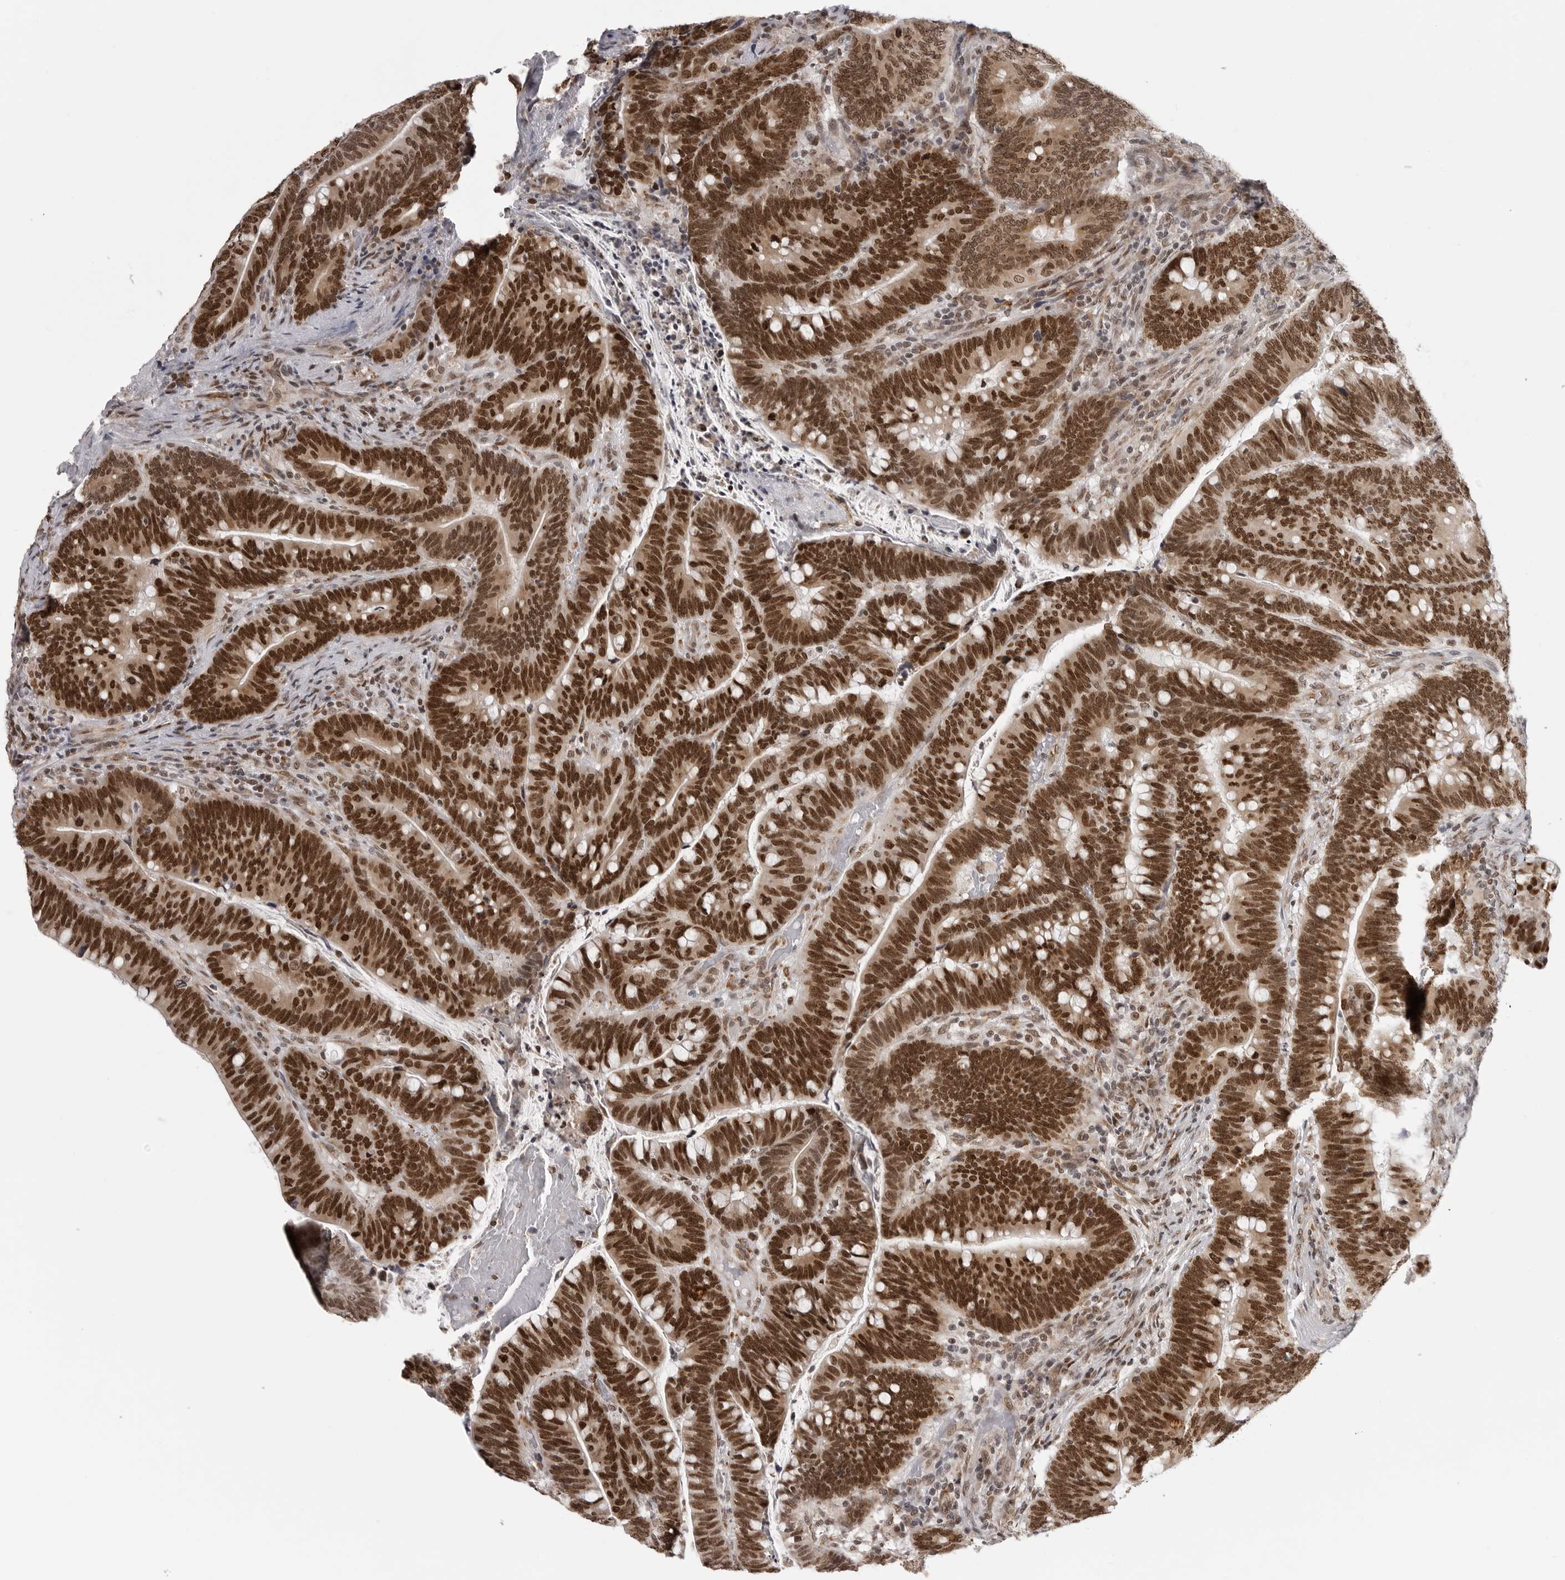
{"staining": {"intensity": "strong", "quantity": ">75%", "location": "nuclear"}, "tissue": "colorectal cancer", "cell_type": "Tumor cells", "image_type": "cancer", "snomed": [{"axis": "morphology", "description": "Adenocarcinoma, NOS"}, {"axis": "topography", "description": "Colon"}], "caption": "A micrograph showing strong nuclear positivity in approximately >75% of tumor cells in colorectal cancer, as visualized by brown immunohistochemical staining.", "gene": "PRDM10", "patient": {"sex": "female", "age": 66}}